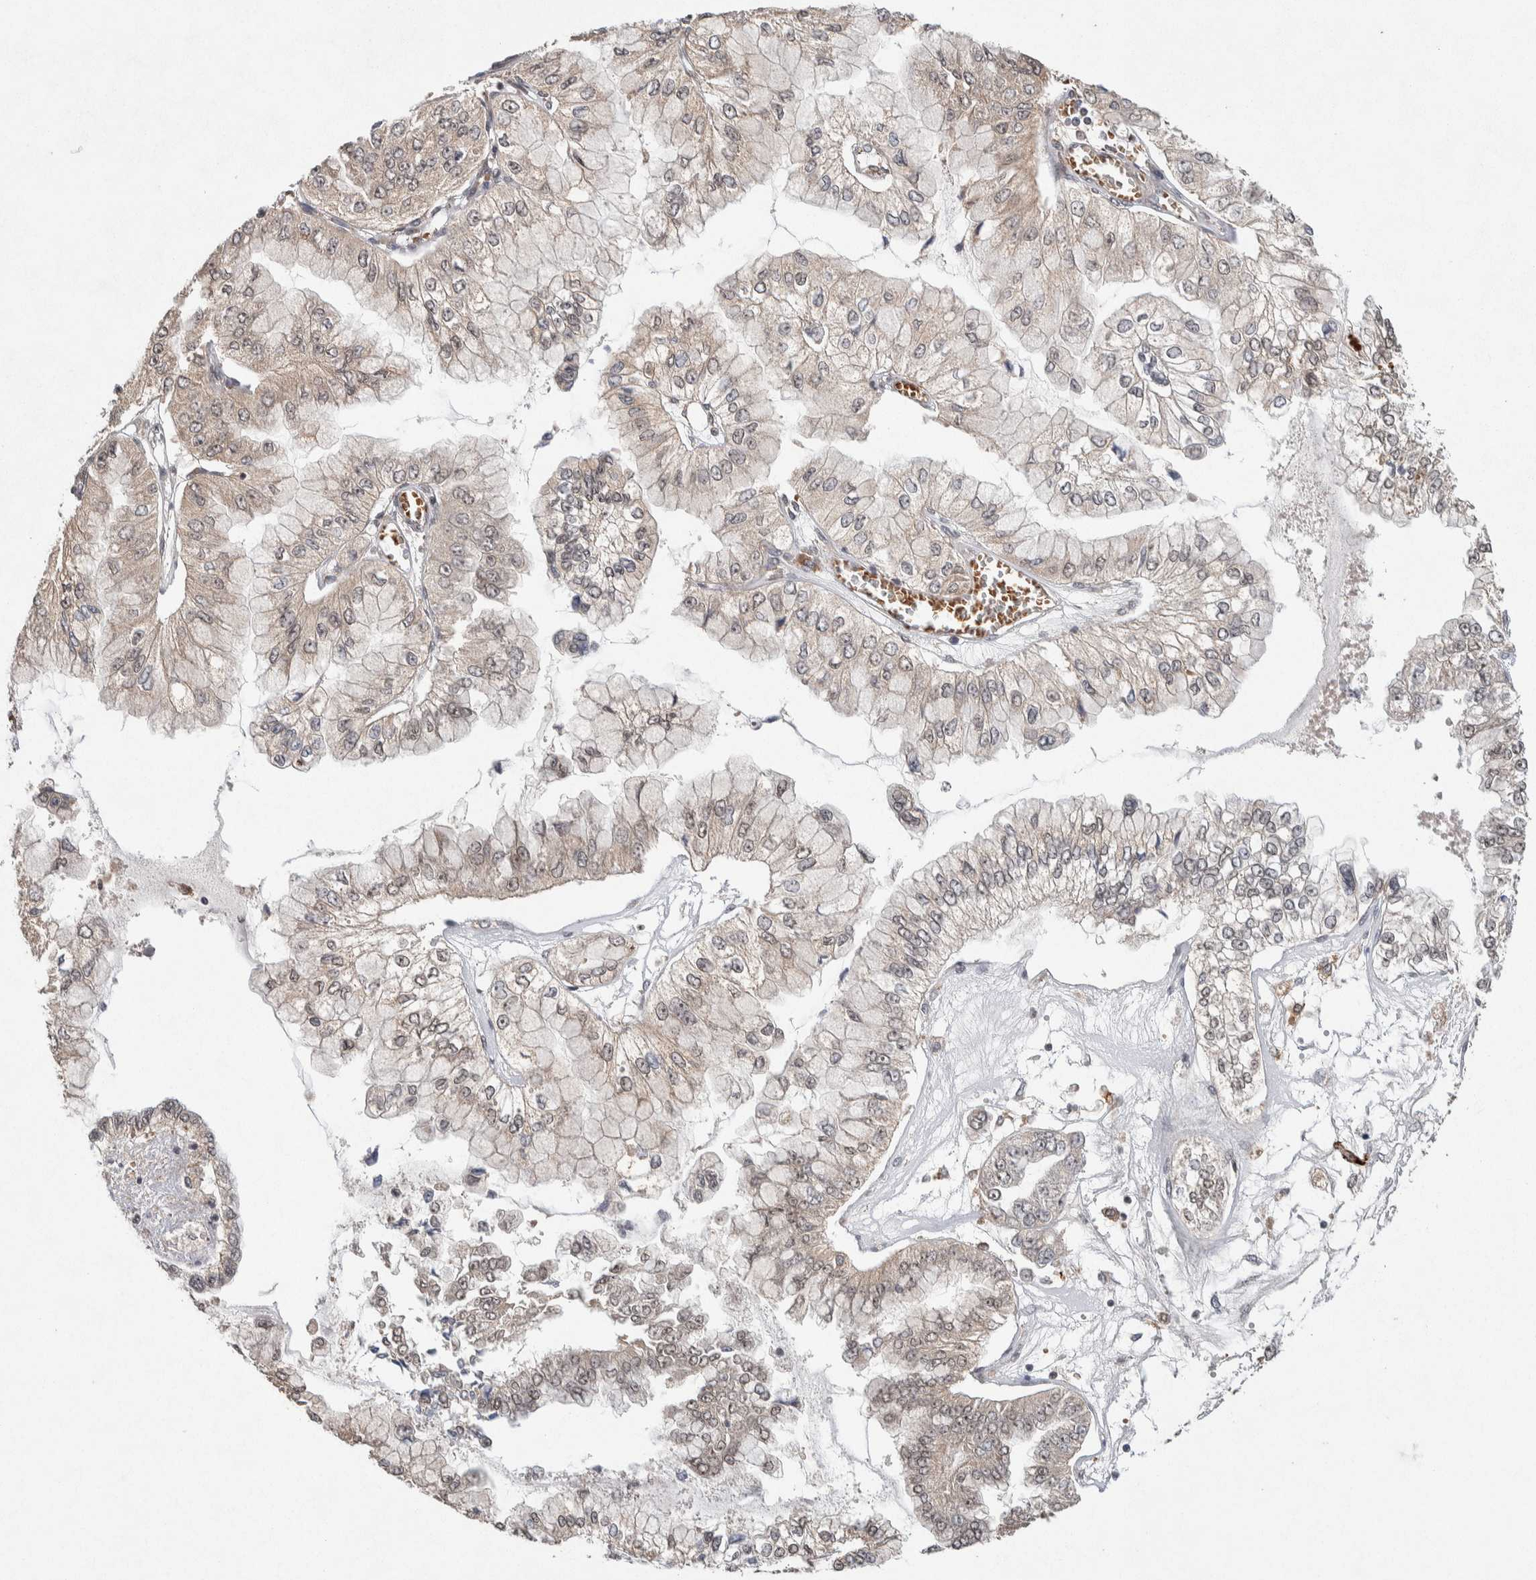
{"staining": {"intensity": "weak", "quantity": "25%-75%", "location": "cytoplasmic/membranous"}, "tissue": "liver cancer", "cell_type": "Tumor cells", "image_type": "cancer", "snomed": [{"axis": "morphology", "description": "Cholangiocarcinoma"}, {"axis": "topography", "description": "Liver"}], "caption": "A micrograph of human liver cancer (cholangiocarcinoma) stained for a protein shows weak cytoplasmic/membranous brown staining in tumor cells.", "gene": "KCNK1", "patient": {"sex": "female", "age": 79}}